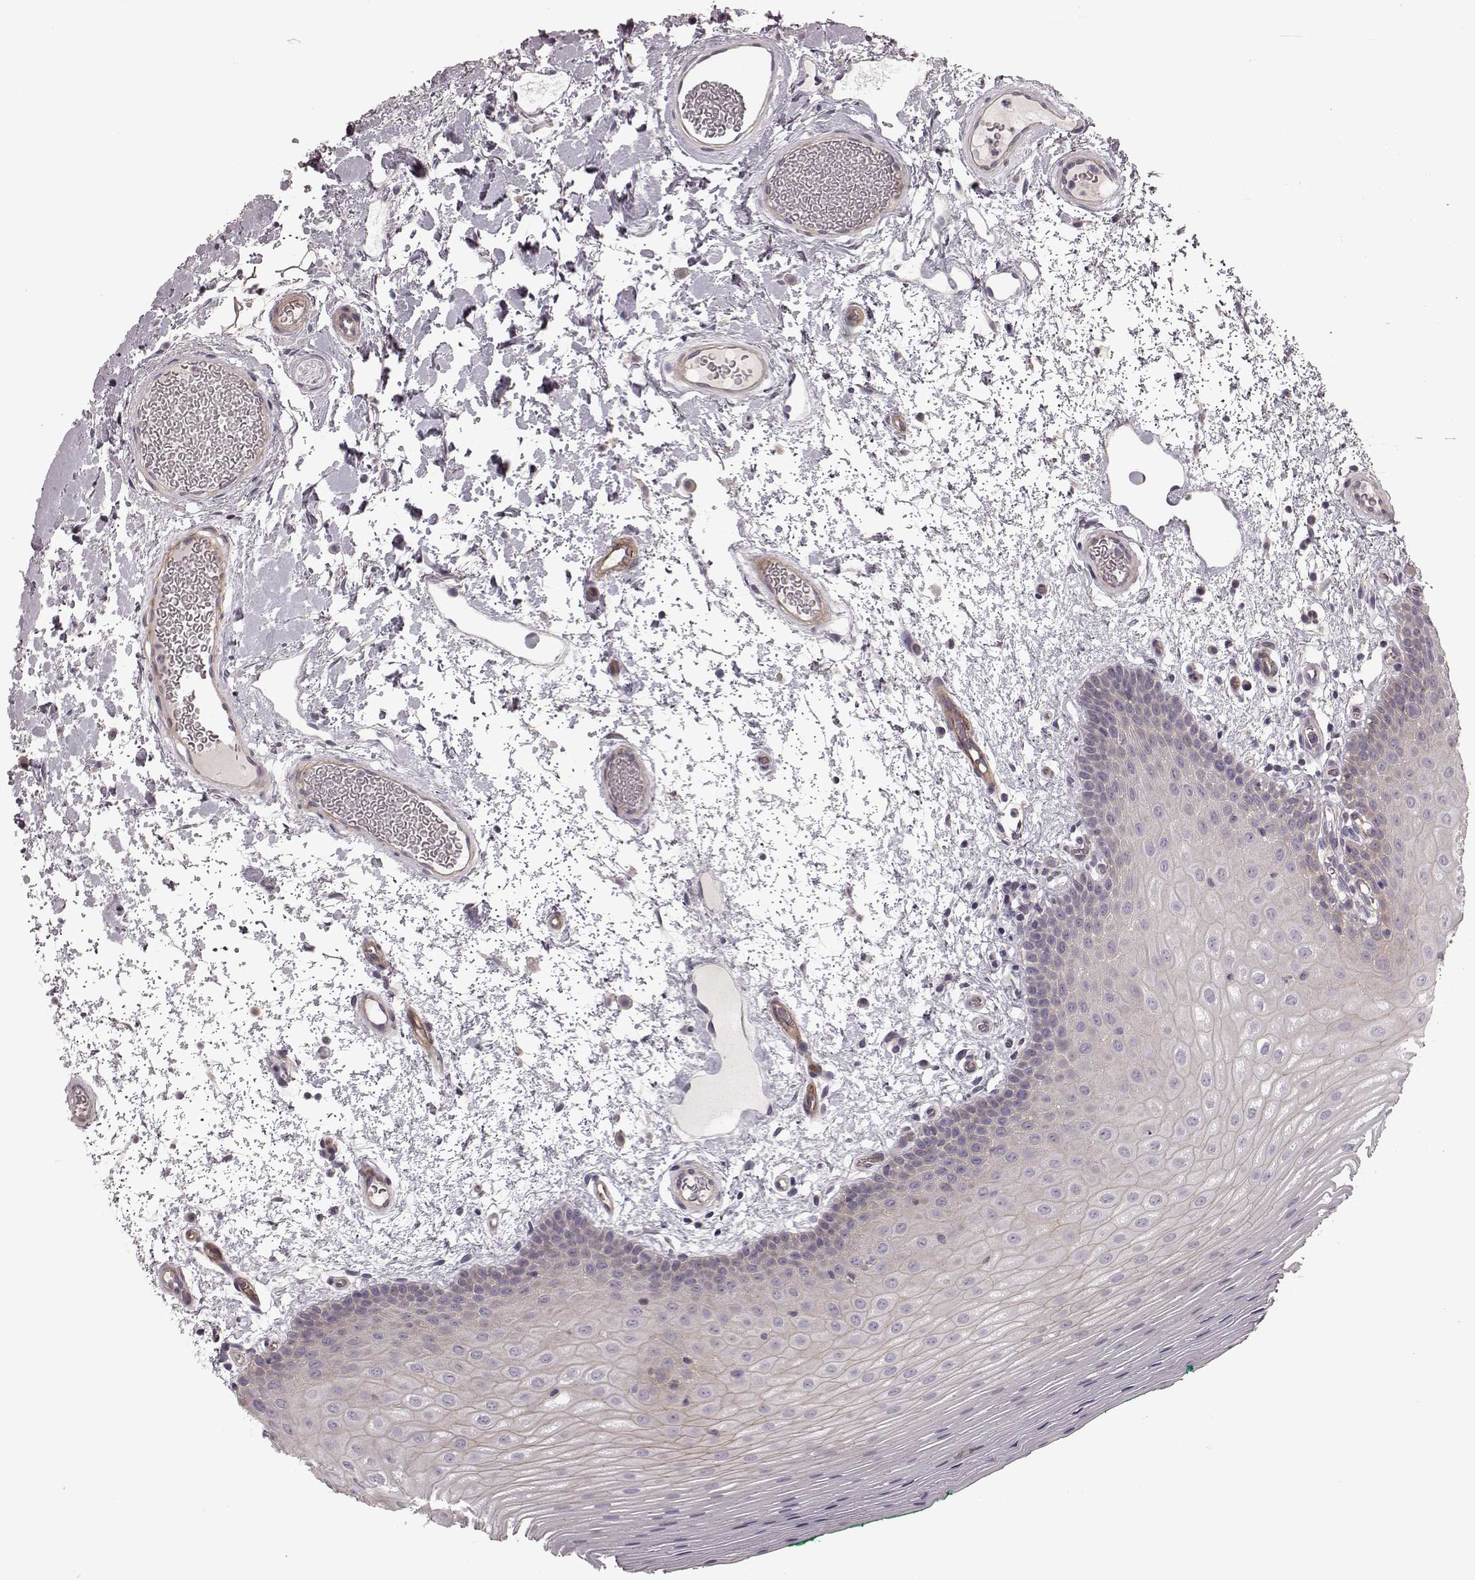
{"staining": {"intensity": "negative", "quantity": "none", "location": "none"}, "tissue": "oral mucosa", "cell_type": "Squamous epithelial cells", "image_type": "normal", "snomed": [{"axis": "morphology", "description": "Normal tissue, NOS"}, {"axis": "morphology", "description": "Squamous cell carcinoma, NOS"}, {"axis": "topography", "description": "Oral tissue"}, {"axis": "topography", "description": "Head-Neck"}], "caption": "DAB (3,3'-diaminobenzidine) immunohistochemical staining of benign human oral mucosa exhibits no significant expression in squamous epithelial cells.", "gene": "SLC22A18", "patient": {"sex": "male", "age": 78}}